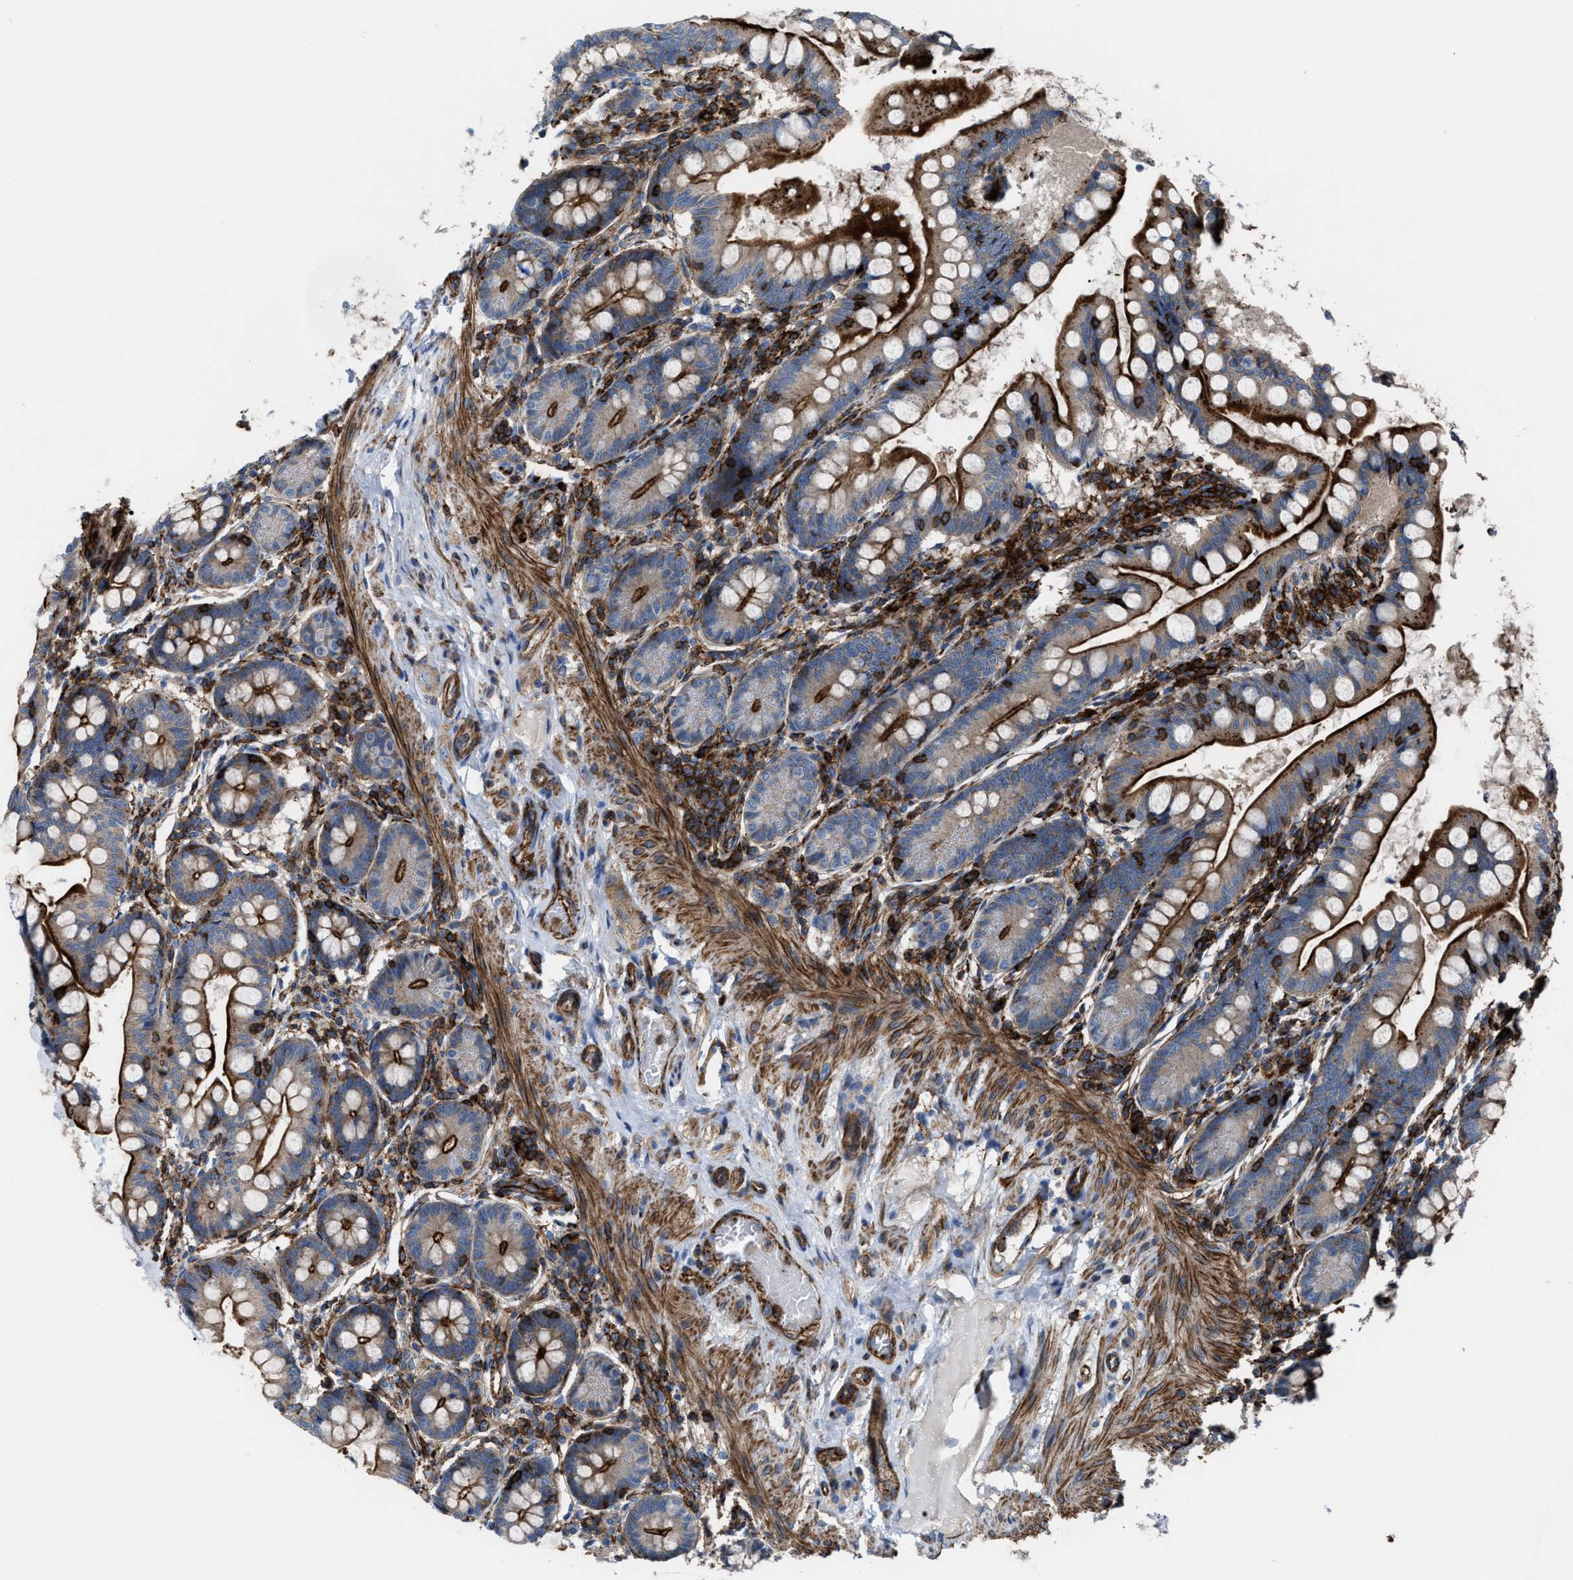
{"staining": {"intensity": "strong", "quantity": ">75%", "location": "cytoplasmic/membranous"}, "tissue": "small intestine", "cell_type": "Glandular cells", "image_type": "normal", "snomed": [{"axis": "morphology", "description": "Normal tissue, NOS"}, {"axis": "topography", "description": "Small intestine"}], "caption": "DAB (3,3'-diaminobenzidine) immunohistochemical staining of benign small intestine reveals strong cytoplasmic/membranous protein positivity in about >75% of glandular cells. (Stains: DAB in brown, nuclei in blue, Microscopy: brightfield microscopy at high magnification).", "gene": "AGPAT2", "patient": {"sex": "male", "age": 7}}